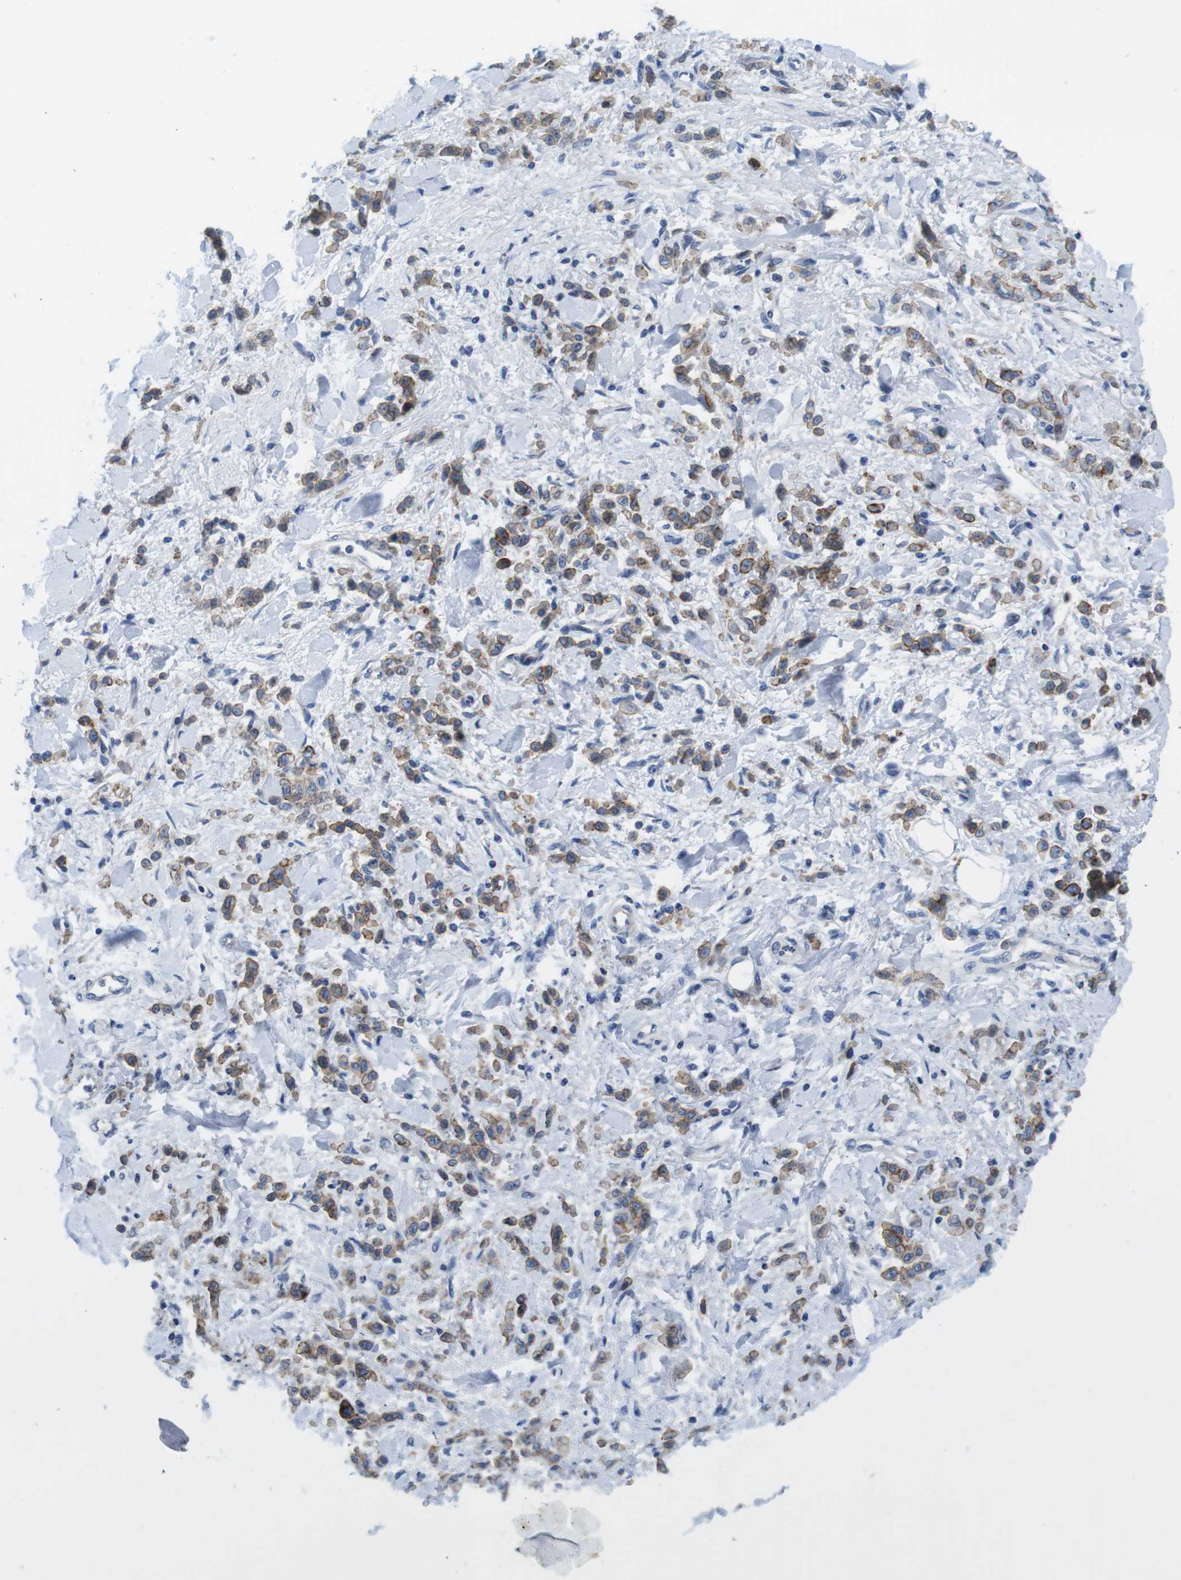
{"staining": {"intensity": "moderate", "quantity": ">75%", "location": "cytoplasmic/membranous"}, "tissue": "stomach cancer", "cell_type": "Tumor cells", "image_type": "cancer", "snomed": [{"axis": "morphology", "description": "Normal tissue, NOS"}, {"axis": "morphology", "description": "Adenocarcinoma, NOS"}, {"axis": "topography", "description": "Stomach"}], "caption": "This histopathology image demonstrates IHC staining of human stomach adenocarcinoma, with medium moderate cytoplasmic/membranous staining in approximately >75% of tumor cells.", "gene": "SCRIB", "patient": {"sex": "male", "age": 82}}